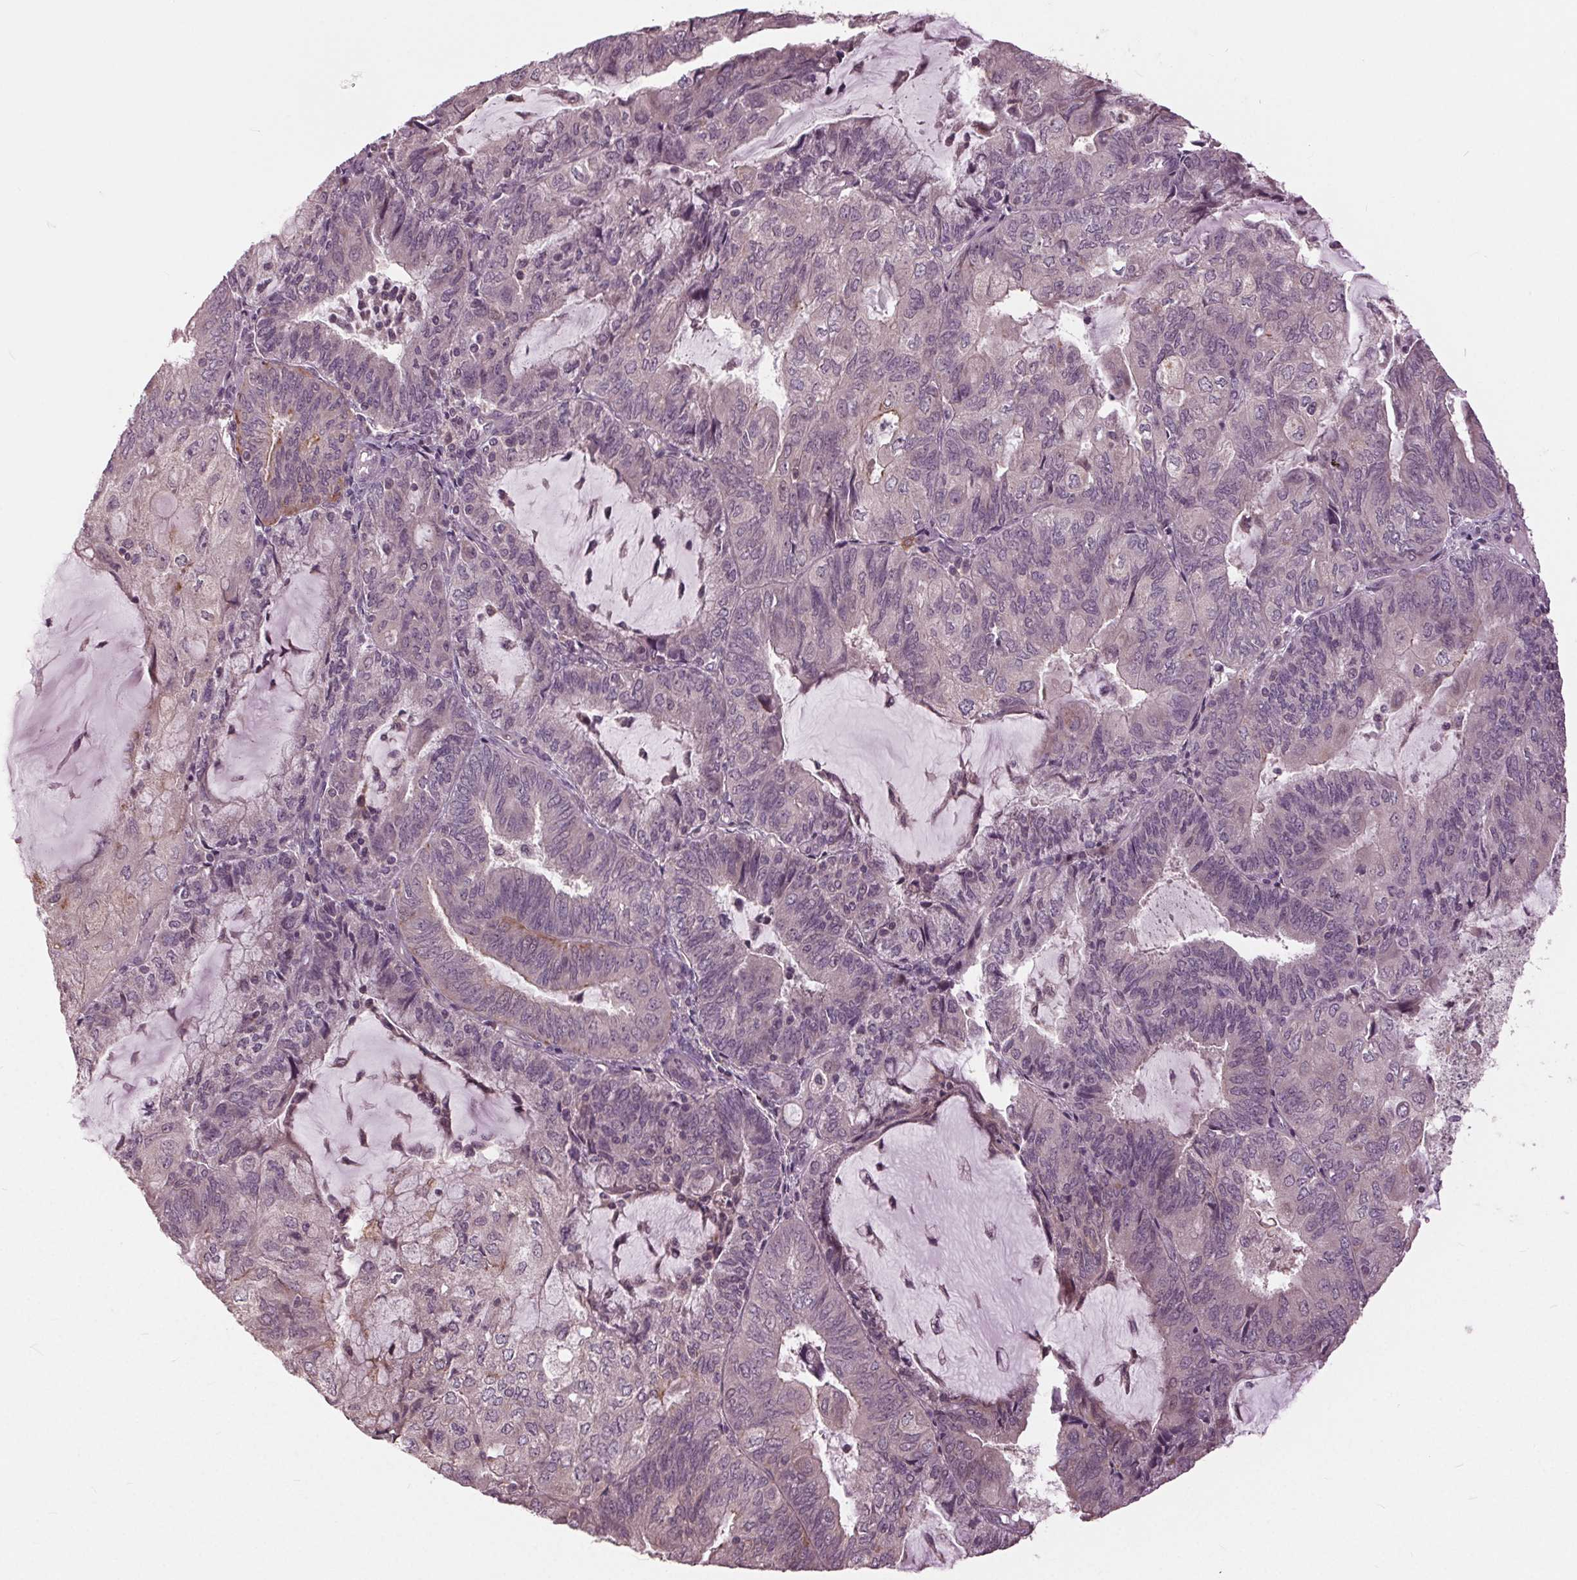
{"staining": {"intensity": "negative", "quantity": "none", "location": "none"}, "tissue": "endometrial cancer", "cell_type": "Tumor cells", "image_type": "cancer", "snomed": [{"axis": "morphology", "description": "Adenocarcinoma, NOS"}, {"axis": "topography", "description": "Endometrium"}], "caption": "Image shows no significant protein positivity in tumor cells of endometrial cancer.", "gene": "SIGLEC6", "patient": {"sex": "female", "age": 81}}